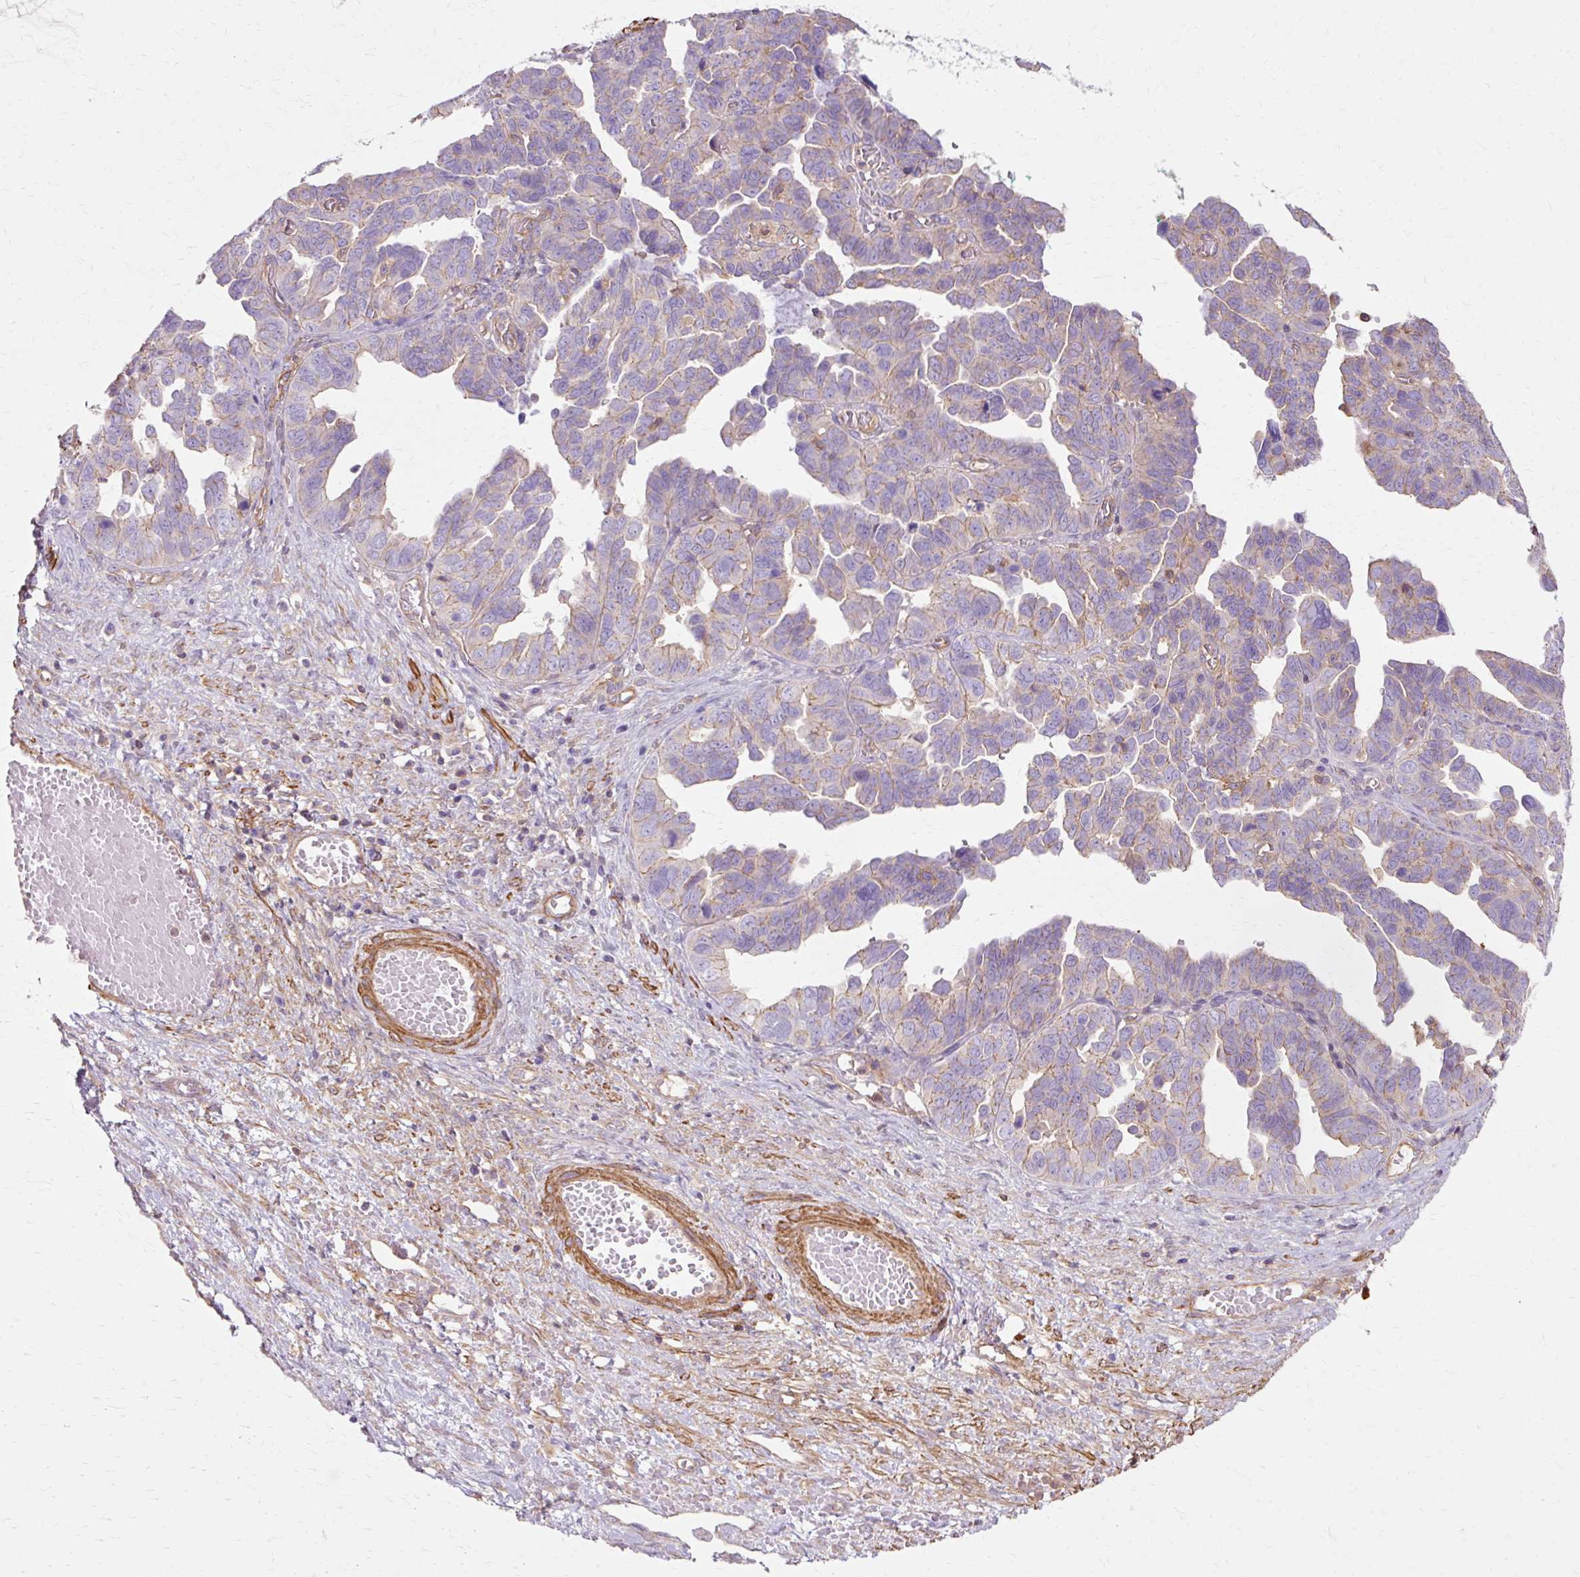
{"staining": {"intensity": "weak", "quantity": "<25%", "location": "cytoplasmic/membranous"}, "tissue": "ovarian cancer", "cell_type": "Tumor cells", "image_type": "cancer", "snomed": [{"axis": "morphology", "description": "Cystadenocarcinoma, serous, NOS"}, {"axis": "topography", "description": "Ovary"}], "caption": "Immunohistochemical staining of ovarian cancer exhibits no significant expression in tumor cells. The staining is performed using DAB brown chromogen with nuclei counter-stained in using hematoxylin.", "gene": "TBC1D2B", "patient": {"sex": "female", "age": 64}}